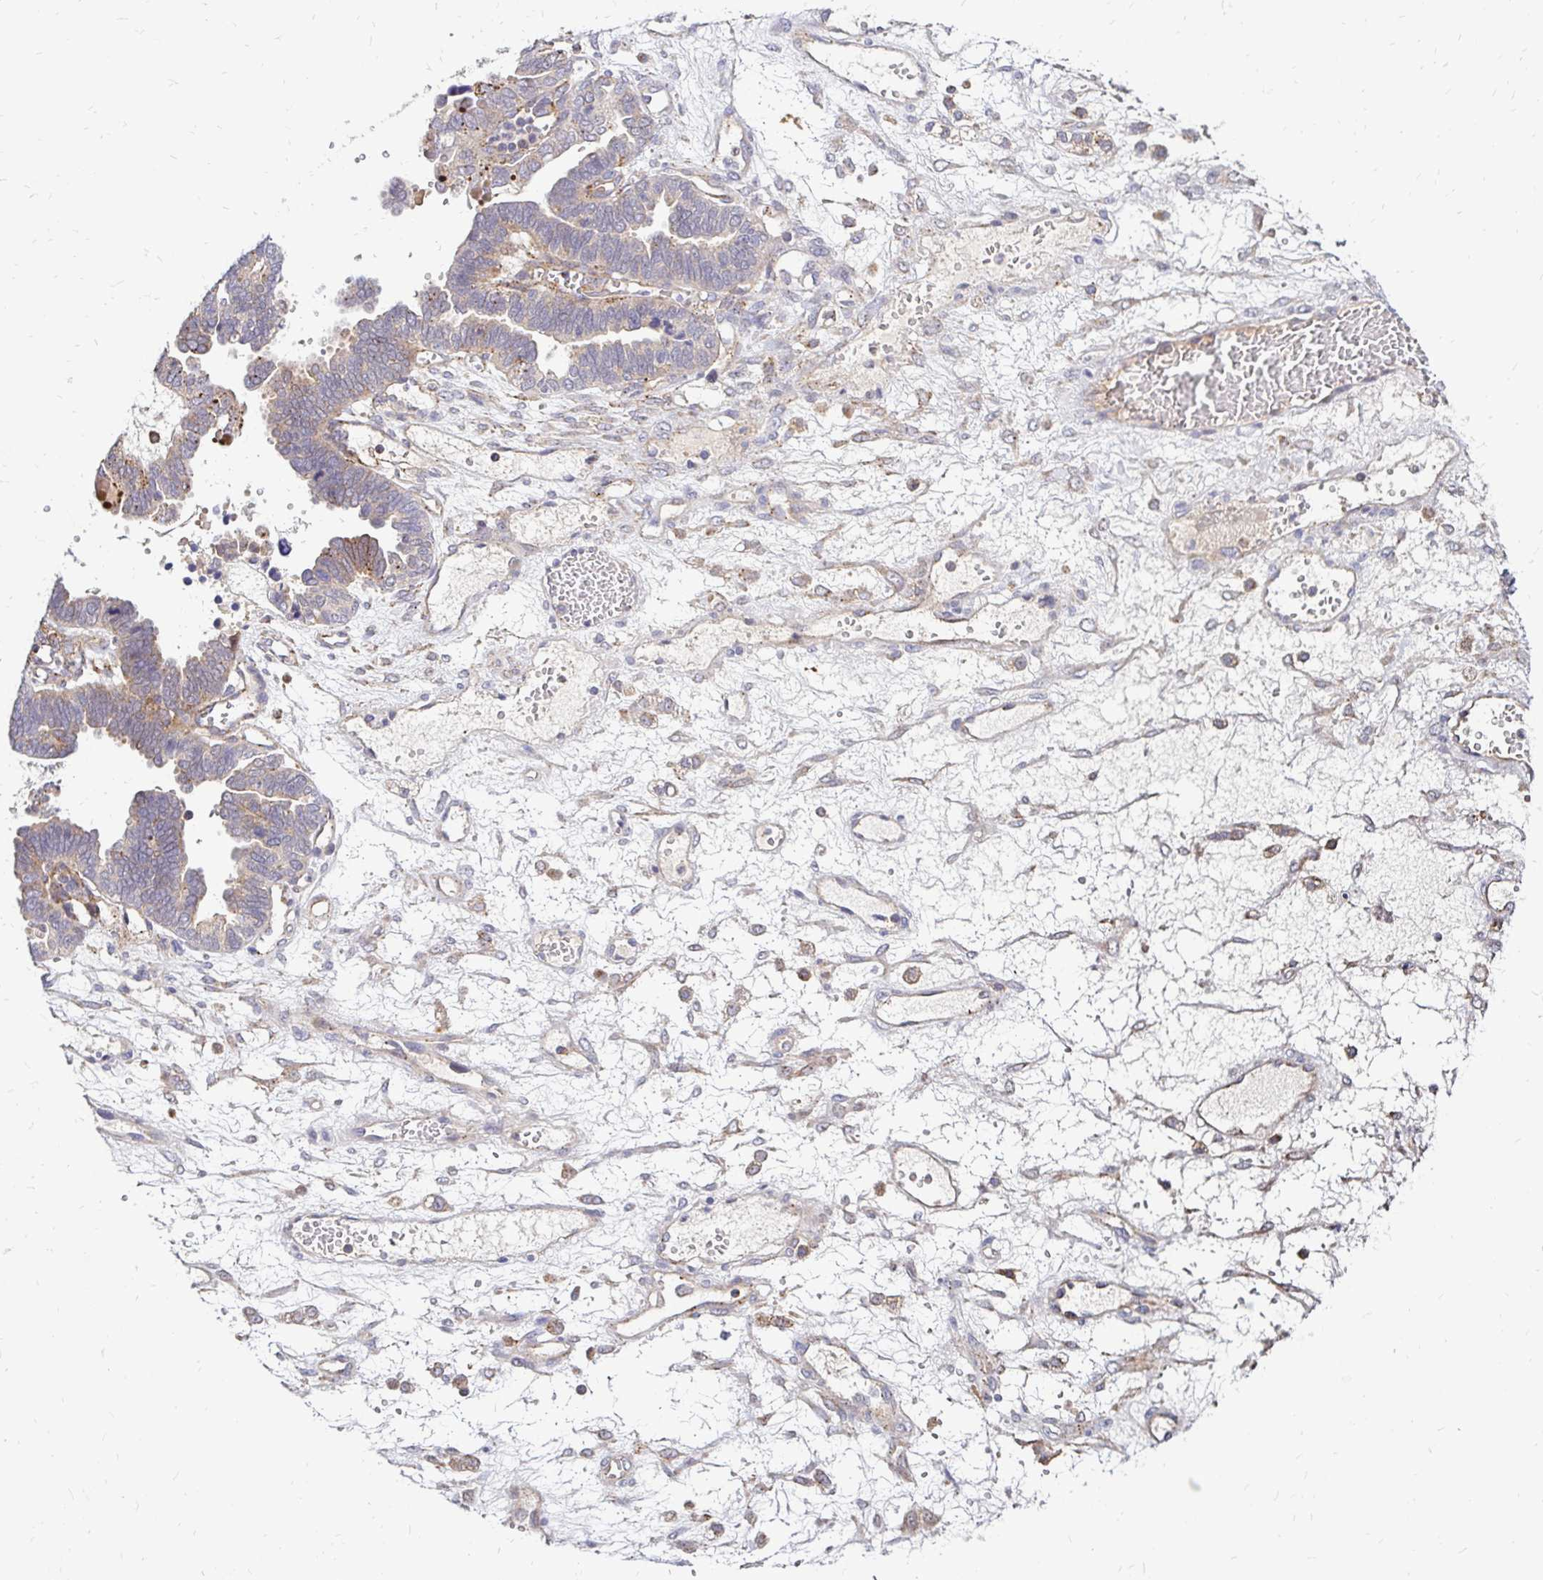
{"staining": {"intensity": "moderate", "quantity": "<25%", "location": "cytoplasmic/membranous"}, "tissue": "ovarian cancer", "cell_type": "Tumor cells", "image_type": "cancer", "snomed": [{"axis": "morphology", "description": "Cystadenocarcinoma, serous, NOS"}, {"axis": "topography", "description": "Ovary"}], "caption": "Tumor cells demonstrate low levels of moderate cytoplasmic/membranous expression in approximately <25% of cells in human ovarian cancer.", "gene": "IDUA", "patient": {"sex": "female", "age": 51}}